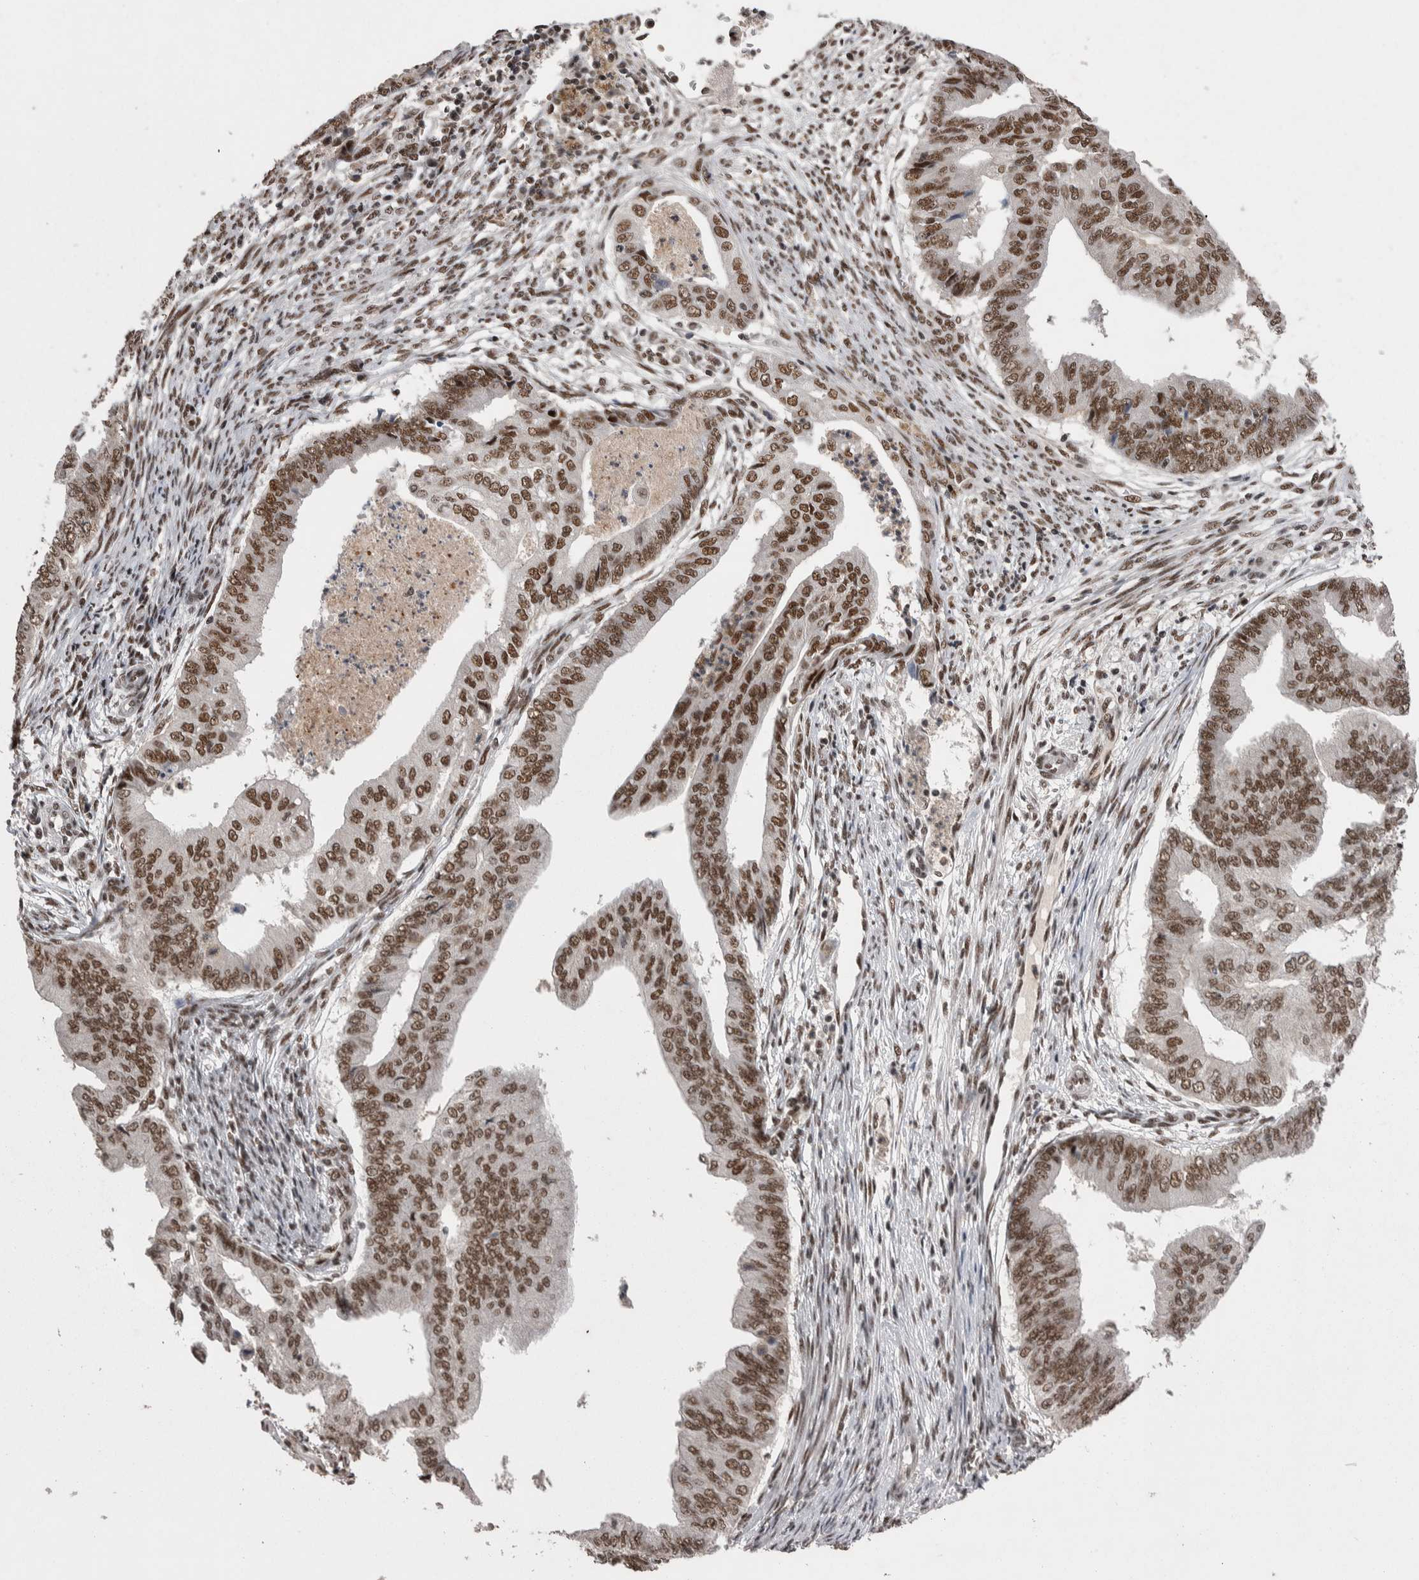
{"staining": {"intensity": "moderate", "quantity": ">75%", "location": "nuclear"}, "tissue": "endometrial cancer", "cell_type": "Tumor cells", "image_type": "cancer", "snomed": [{"axis": "morphology", "description": "Polyp, NOS"}, {"axis": "morphology", "description": "Adenocarcinoma, NOS"}, {"axis": "morphology", "description": "Adenoma, NOS"}, {"axis": "topography", "description": "Endometrium"}], "caption": "This image exhibits endometrial cancer (adenocarcinoma) stained with immunohistochemistry (IHC) to label a protein in brown. The nuclear of tumor cells show moderate positivity for the protein. Nuclei are counter-stained blue.", "gene": "DMTF1", "patient": {"sex": "female", "age": 79}}